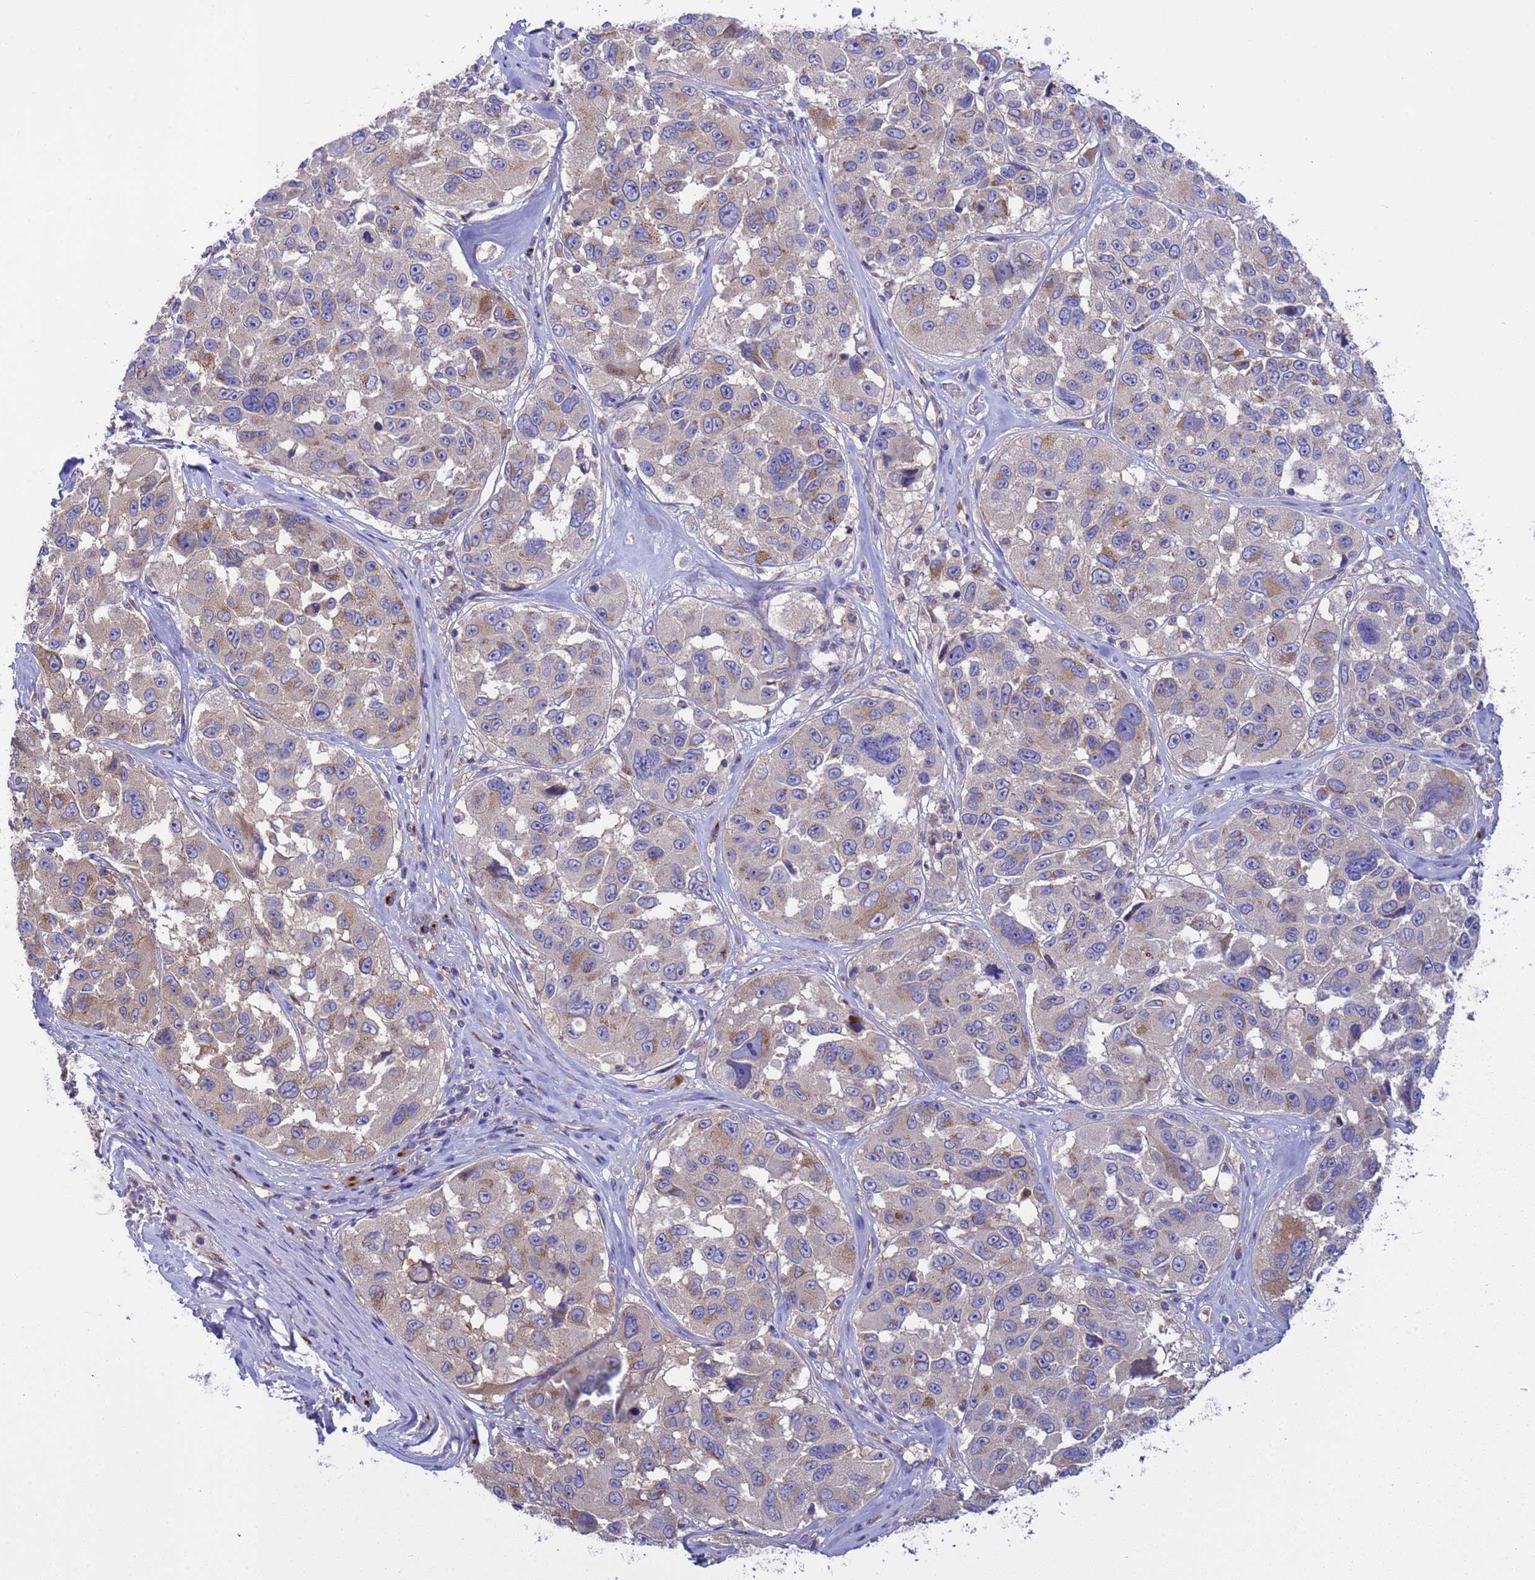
{"staining": {"intensity": "weak", "quantity": "<25%", "location": "cytoplasmic/membranous"}, "tissue": "melanoma", "cell_type": "Tumor cells", "image_type": "cancer", "snomed": [{"axis": "morphology", "description": "Malignant melanoma, NOS"}, {"axis": "topography", "description": "Skin"}], "caption": "This is an IHC micrograph of melanoma. There is no staining in tumor cells.", "gene": "ANAPC1", "patient": {"sex": "female", "age": 66}}